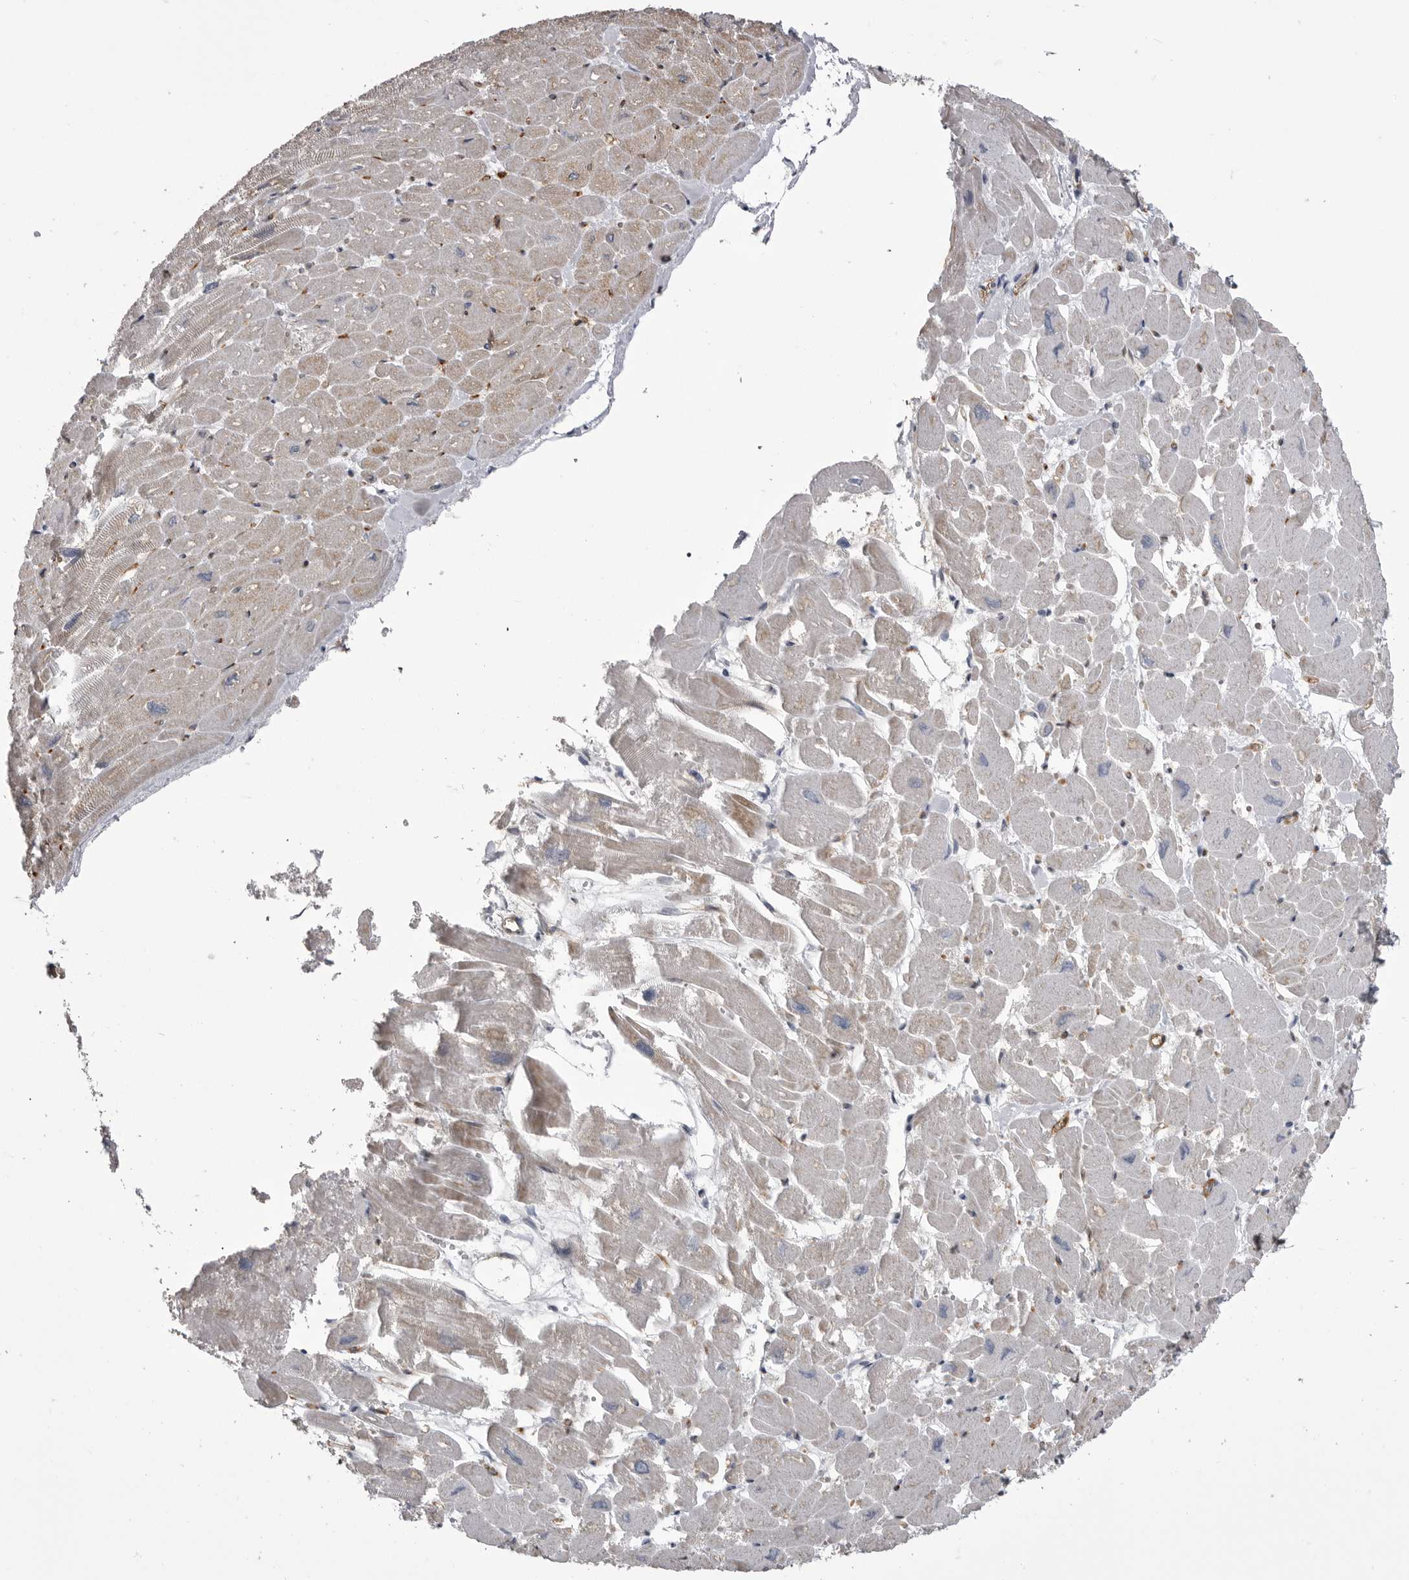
{"staining": {"intensity": "moderate", "quantity": ">75%", "location": "cytoplasmic/membranous"}, "tissue": "heart muscle", "cell_type": "Cardiomyocytes", "image_type": "normal", "snomed": [{"axis": "morphology", "description": "Normal tissue, NOS"}, {"axis": "topography", "description": "Heart"}], "caption": "Approximately >75% of cardiomyocytes in unremarkable heart muscle exhibit moderate cytoplasmic/membranous protein staining as visualized by brown immunohistochemical staining.", "gene": "OPLAH", "patient": {"sex": "male", "age": 54}}